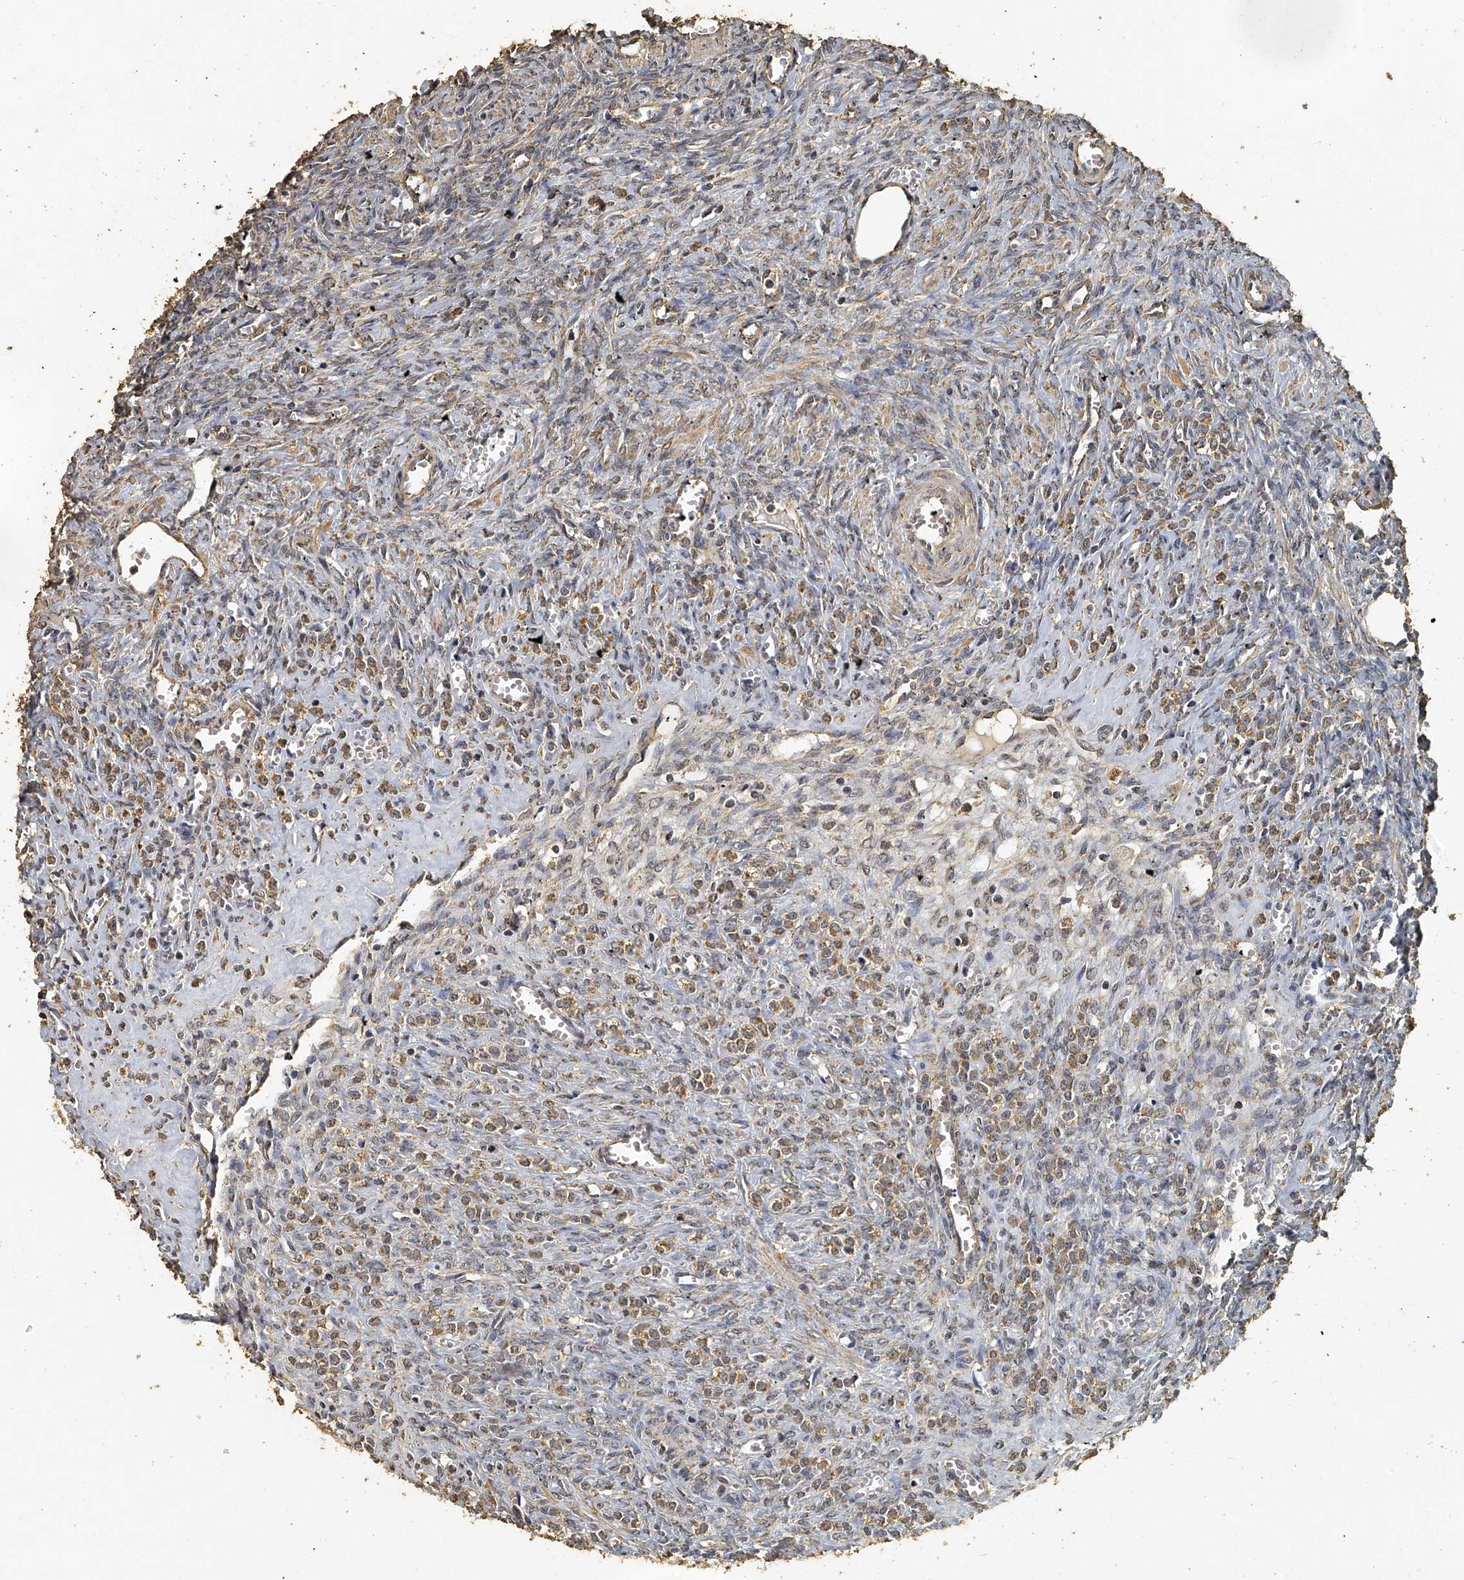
{"staining": {"intensity": "weak", "quantity": "25%-75%", "location": "cytoplasmic/membranous"}, "tissue": "ovary", "cell_type": "Ovarian stroma cells", "image_type": "normal", "snomed": [{"axis": "morphology", "description": "Normal tissue, NOS"}, {"axis": "topography", "description": "Ovary"}], "caption": "This image displays immunohistochemistry (IHC) staining of unremarkable ovary, with low weak cytoplasmic/membranous expression in approximately 25%-75% of ovarian stroma cells.", "gene": "MRPL28", "patient": {"sex": "female", "age": 41}}